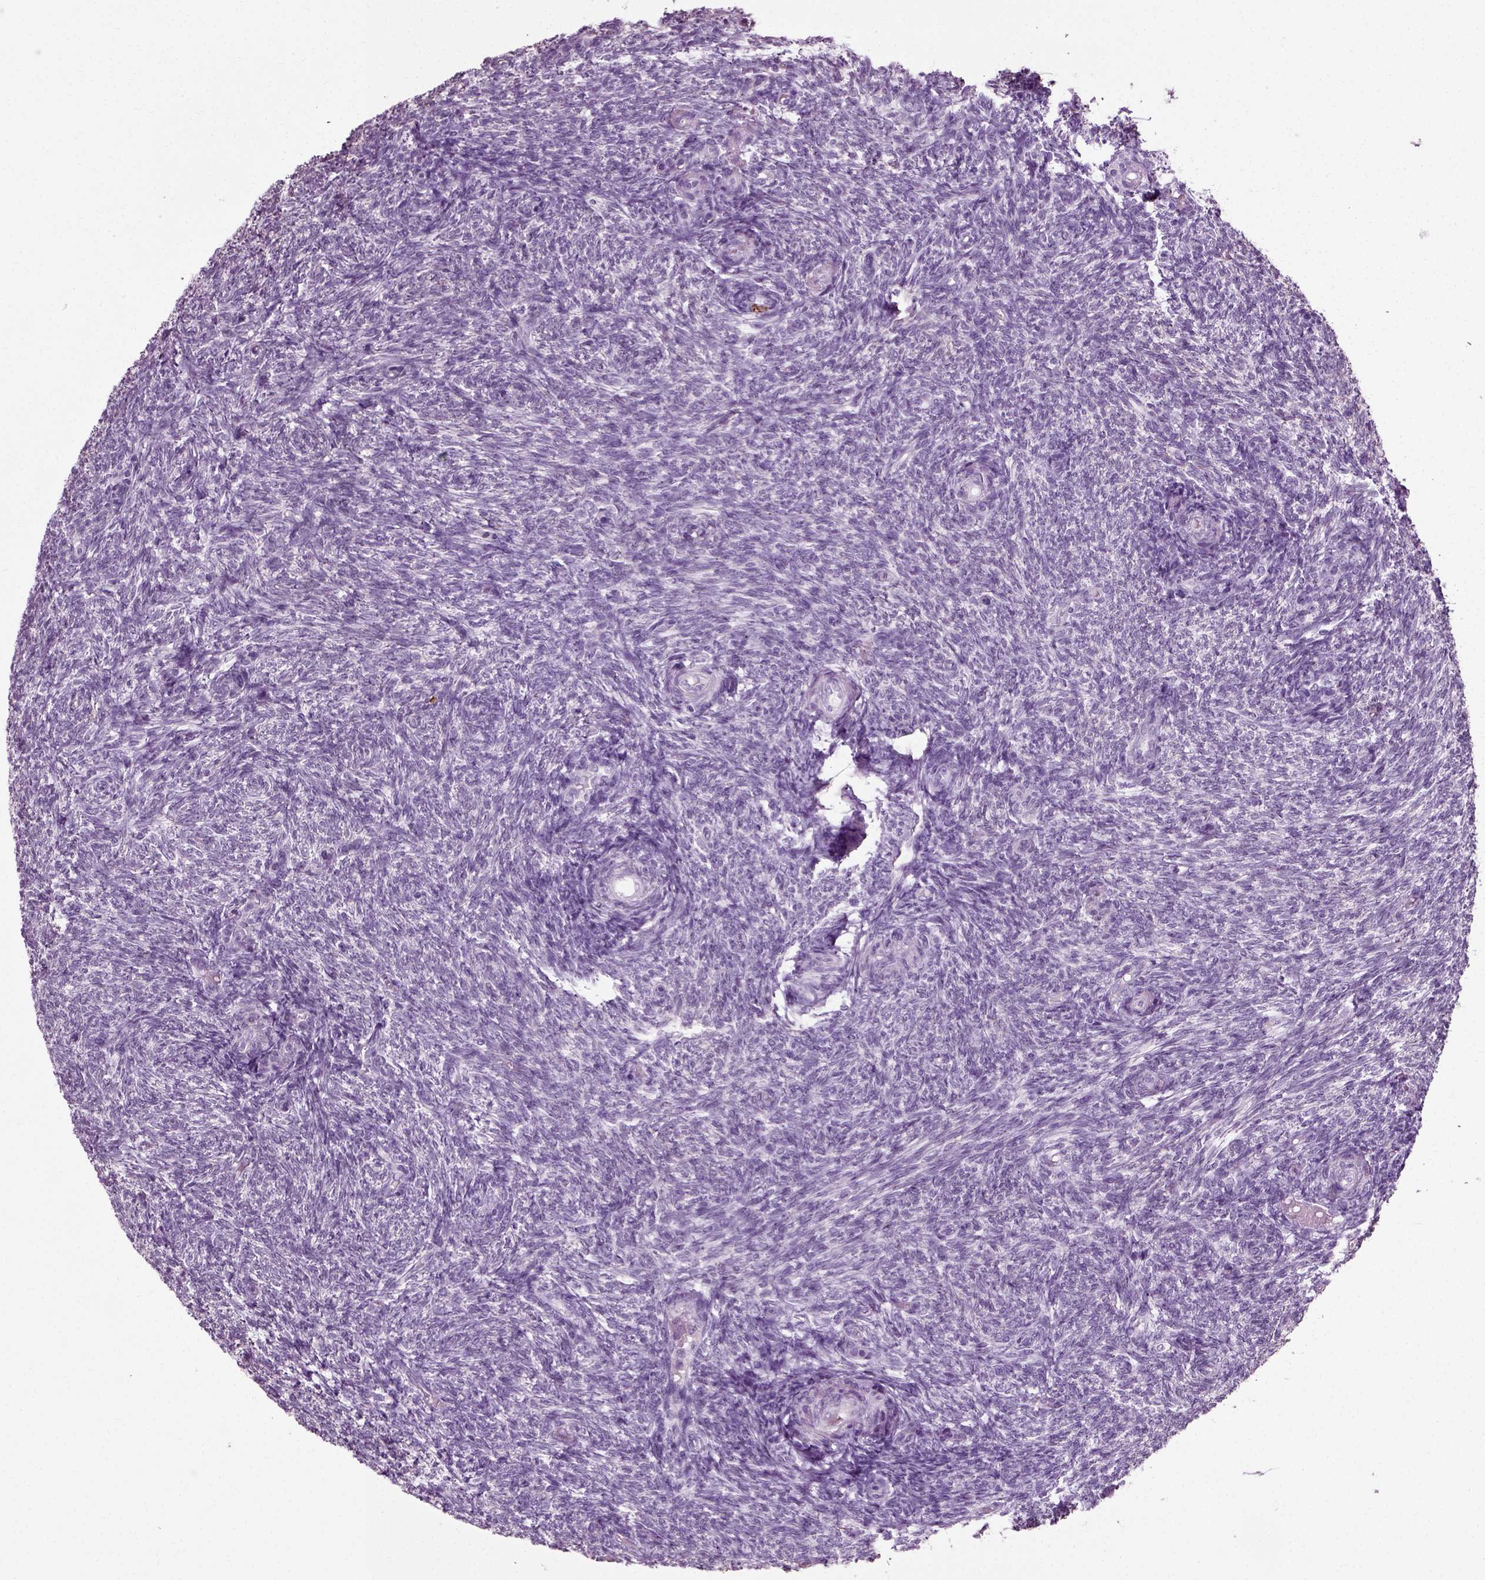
{"staining": {"intensity": "negative", "quantity": "none", "location": "none"}, "tissue": "ovary", "cell_type": "Follicle cells", "image_type": "normal", "snomed": [{"axis": "morphology", "description": "Normal tissue, NOS"}, {"axis": "topography", "description": "Ovary"}], "caption": "Photomicrograph shows no protein positivity in follicle cells of normal ovary. (DAB (3,3'-diaminobenzidine) immunohistochemistry, high magnification).", "gene": "SLC26A8", "patient": {"sex": "female", "age": 39}}